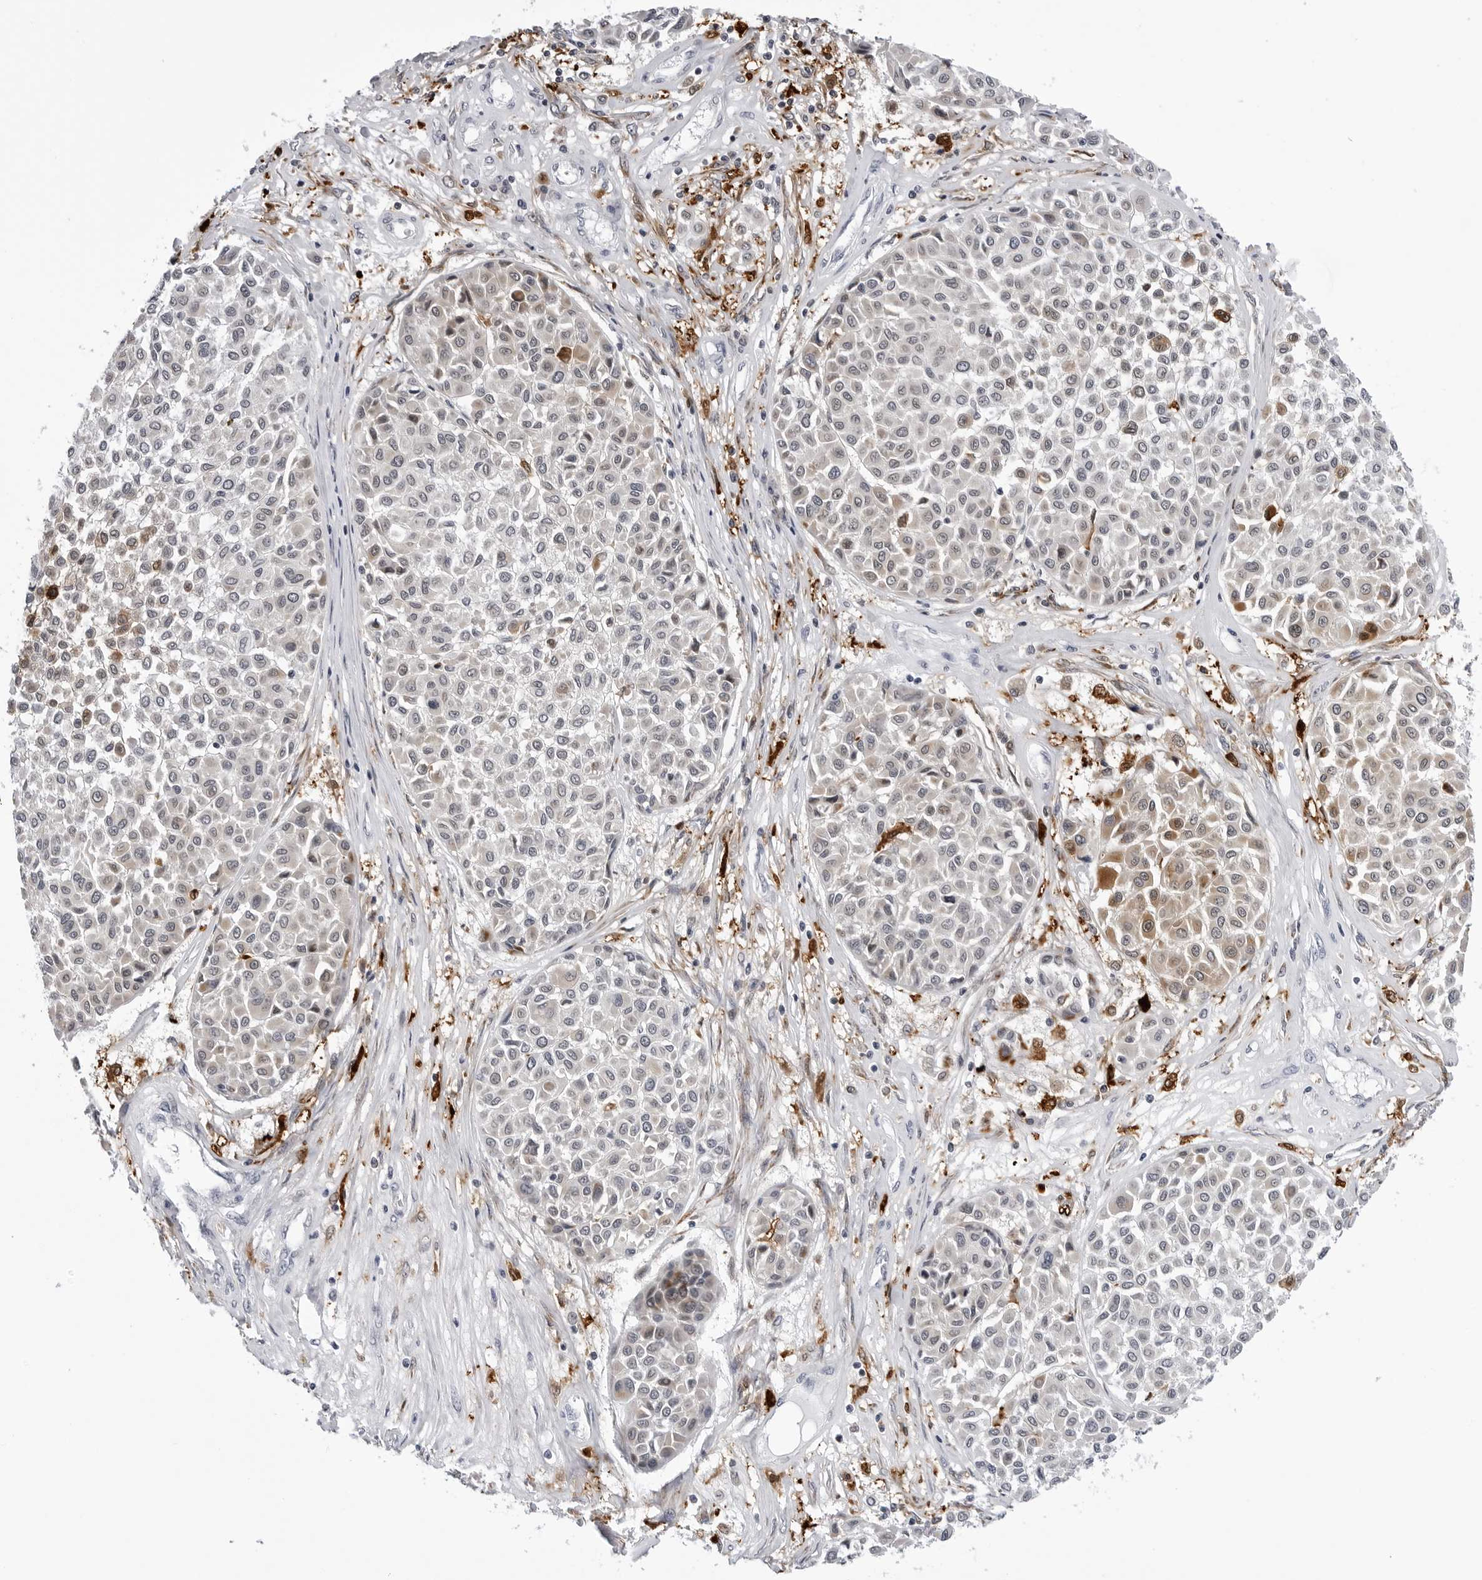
{"staining": {"intensity": "negative", "quantity": "none", "location": "none"}, "tissue": "melanoma", "cell_type": "Tumor cells", "image_type": "cancer", "snomed": [{"axis": "morphology", "description": "Malignant melanoma, Metastatic site"}, {"axis": "topography", "description": "Soft tissue"}], "caption": "This is an IHC image of human melanoma. There is no positivity in tumor cells.", "gene": "CDK20", "patient": {"sex": "male", "age": 41}}